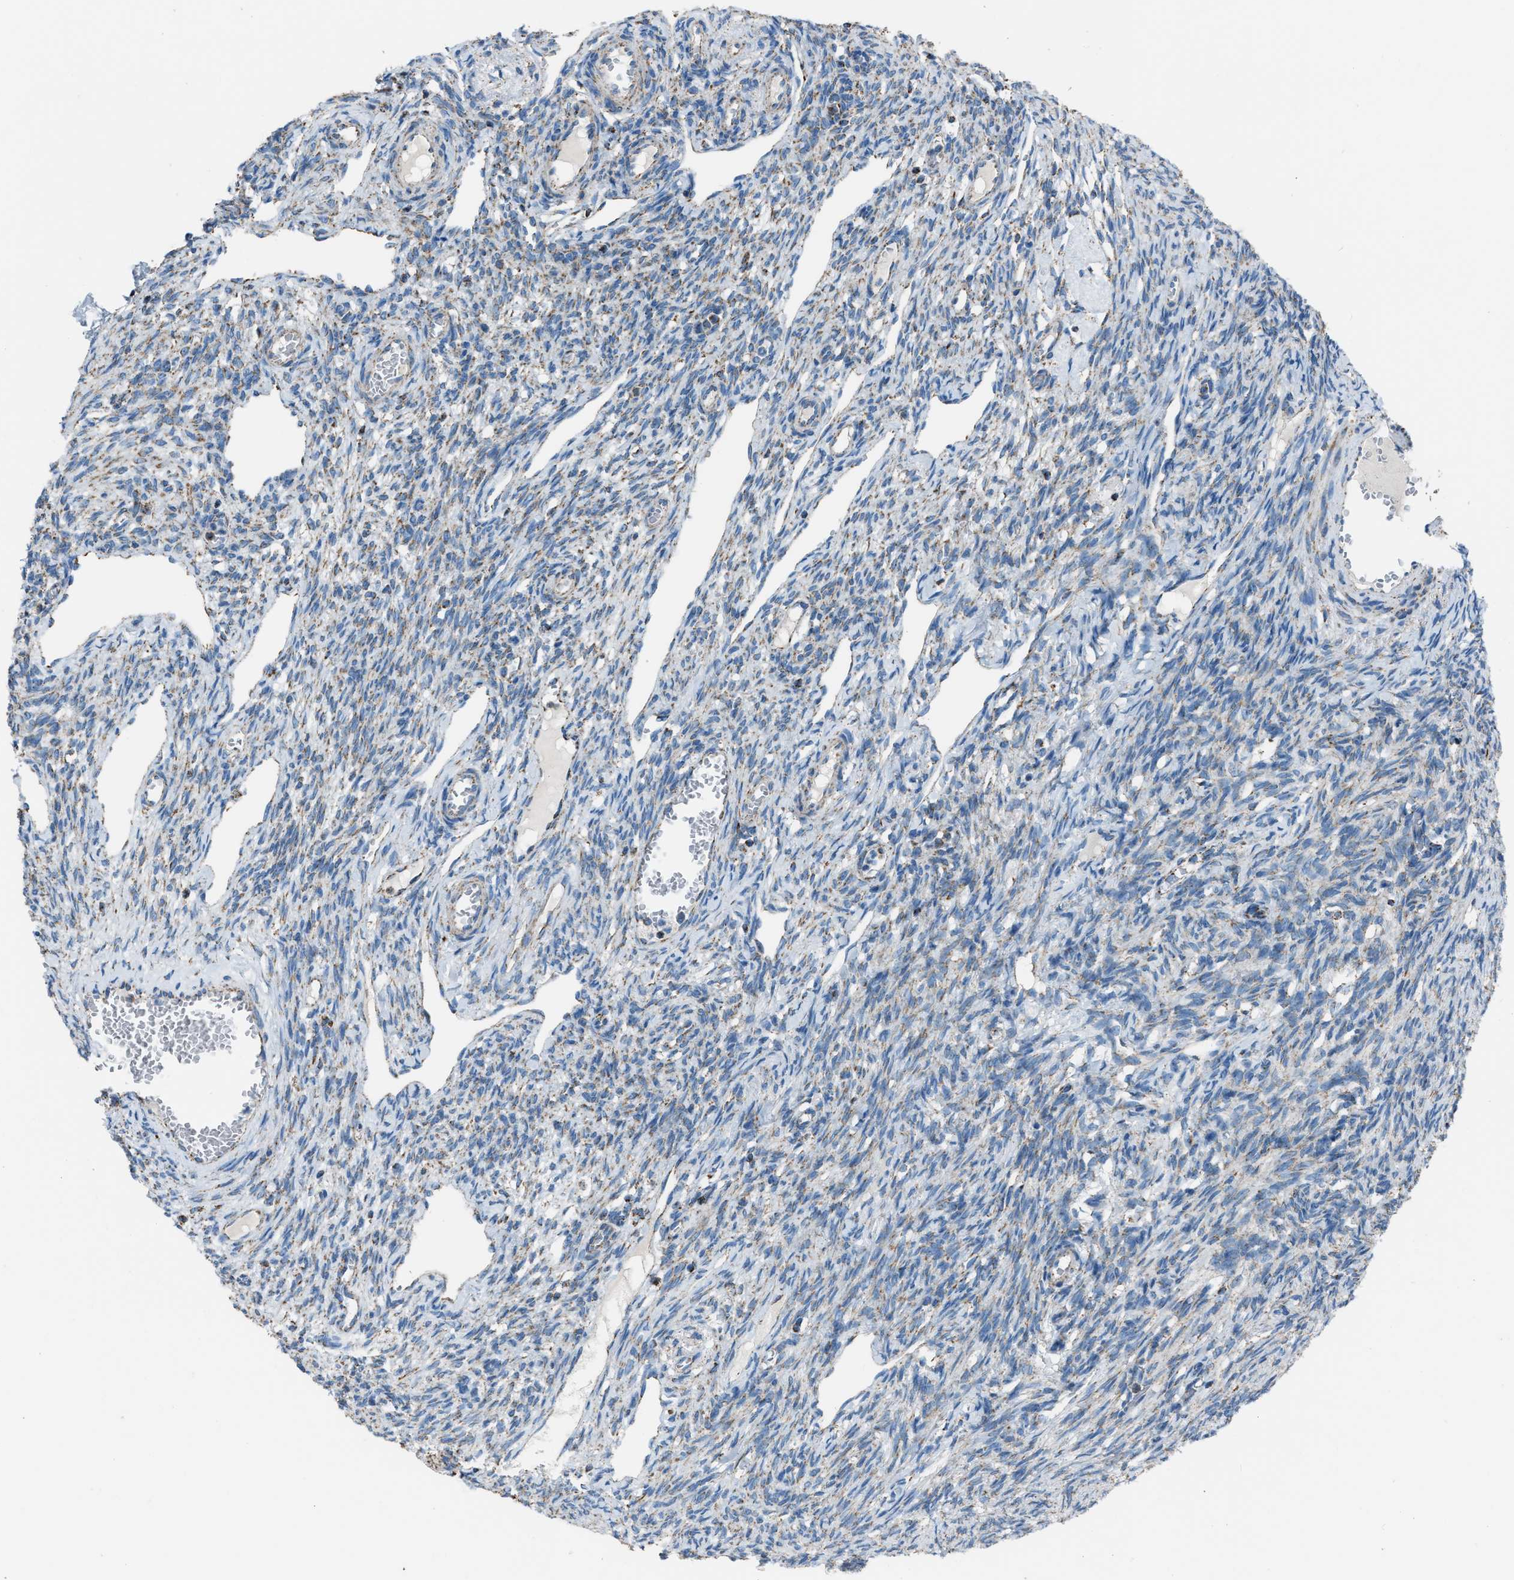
{"staining": {"intensity": "strong", "quantity": ">75%", "location": "cytoplasmic/membranous"}, "tissue": "ovary", "cell_type": "Follicle cells", "image_type": "normal", "snomed": [{"axis": "morphology", "description": "Normal tissue, NOS"}, {"axis": "topography", "description": "Ovary"}], "caption": "IHC histopathology image of normal human ovary stained for a protein (brown), which displays high levels of strong cytoplasmic/membranous positivity in approximately >75% of follicle cells.", "gene": "MDH2", "patient": {"sex": "female", "age": 33}}